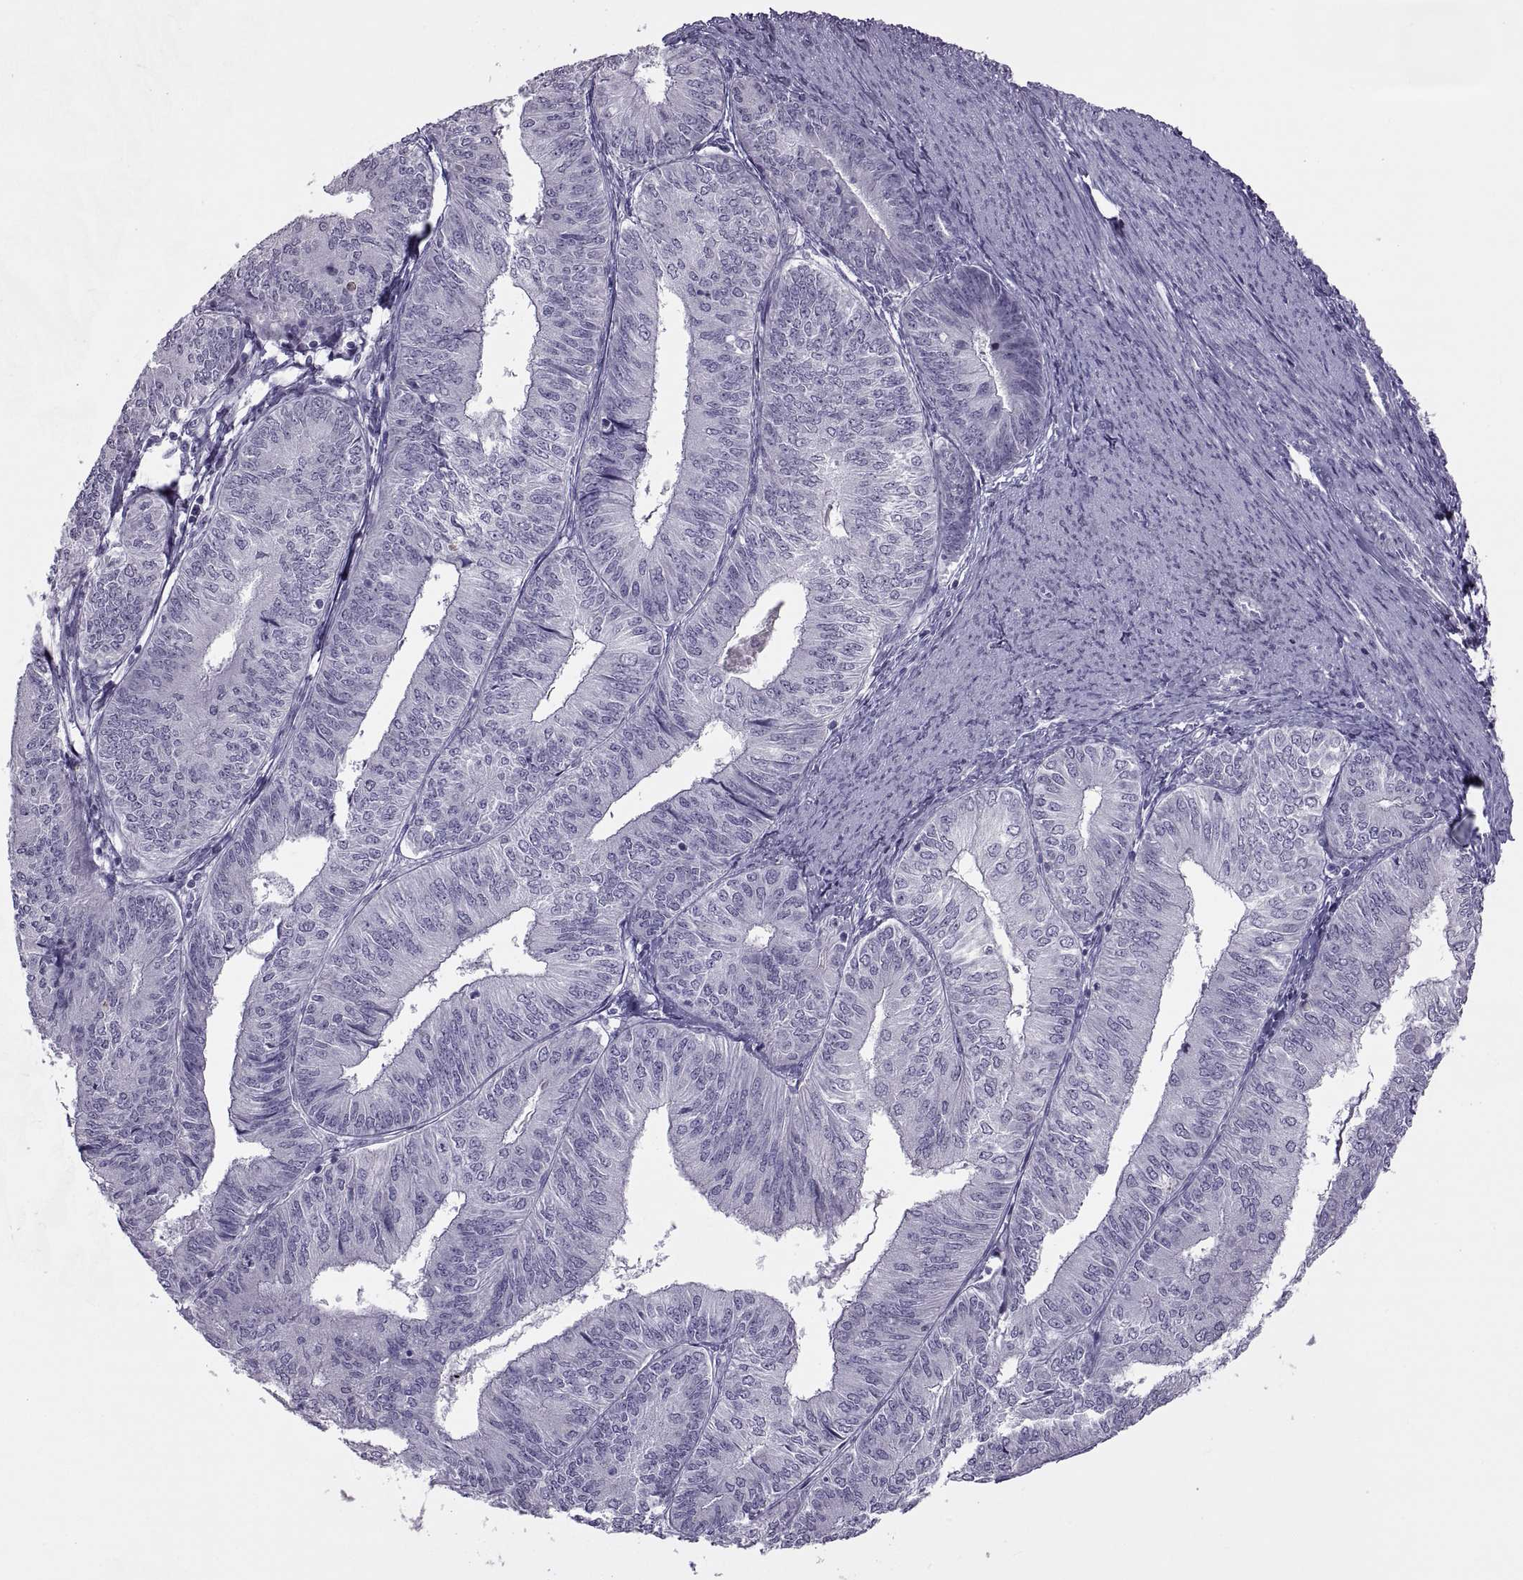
{"staining": {"intensity": "negative", "quantity": "none", "location": "none"}, "tissue": "endometrial cancer", "cell_type": "Tumor cells", "image_type": "cancer", "snomed": [{"axis": "morphology", "description": "Adenocarcinoma, NOS"}, {"axis": "topography", "description": "Endometrium"}], "caption": "Endometrial cancer was stained to show a protein in brown. There is no significant positivity in tumor cells.", "gene": "ASIC2", "patient": {"sex": "female", "age": 58}}